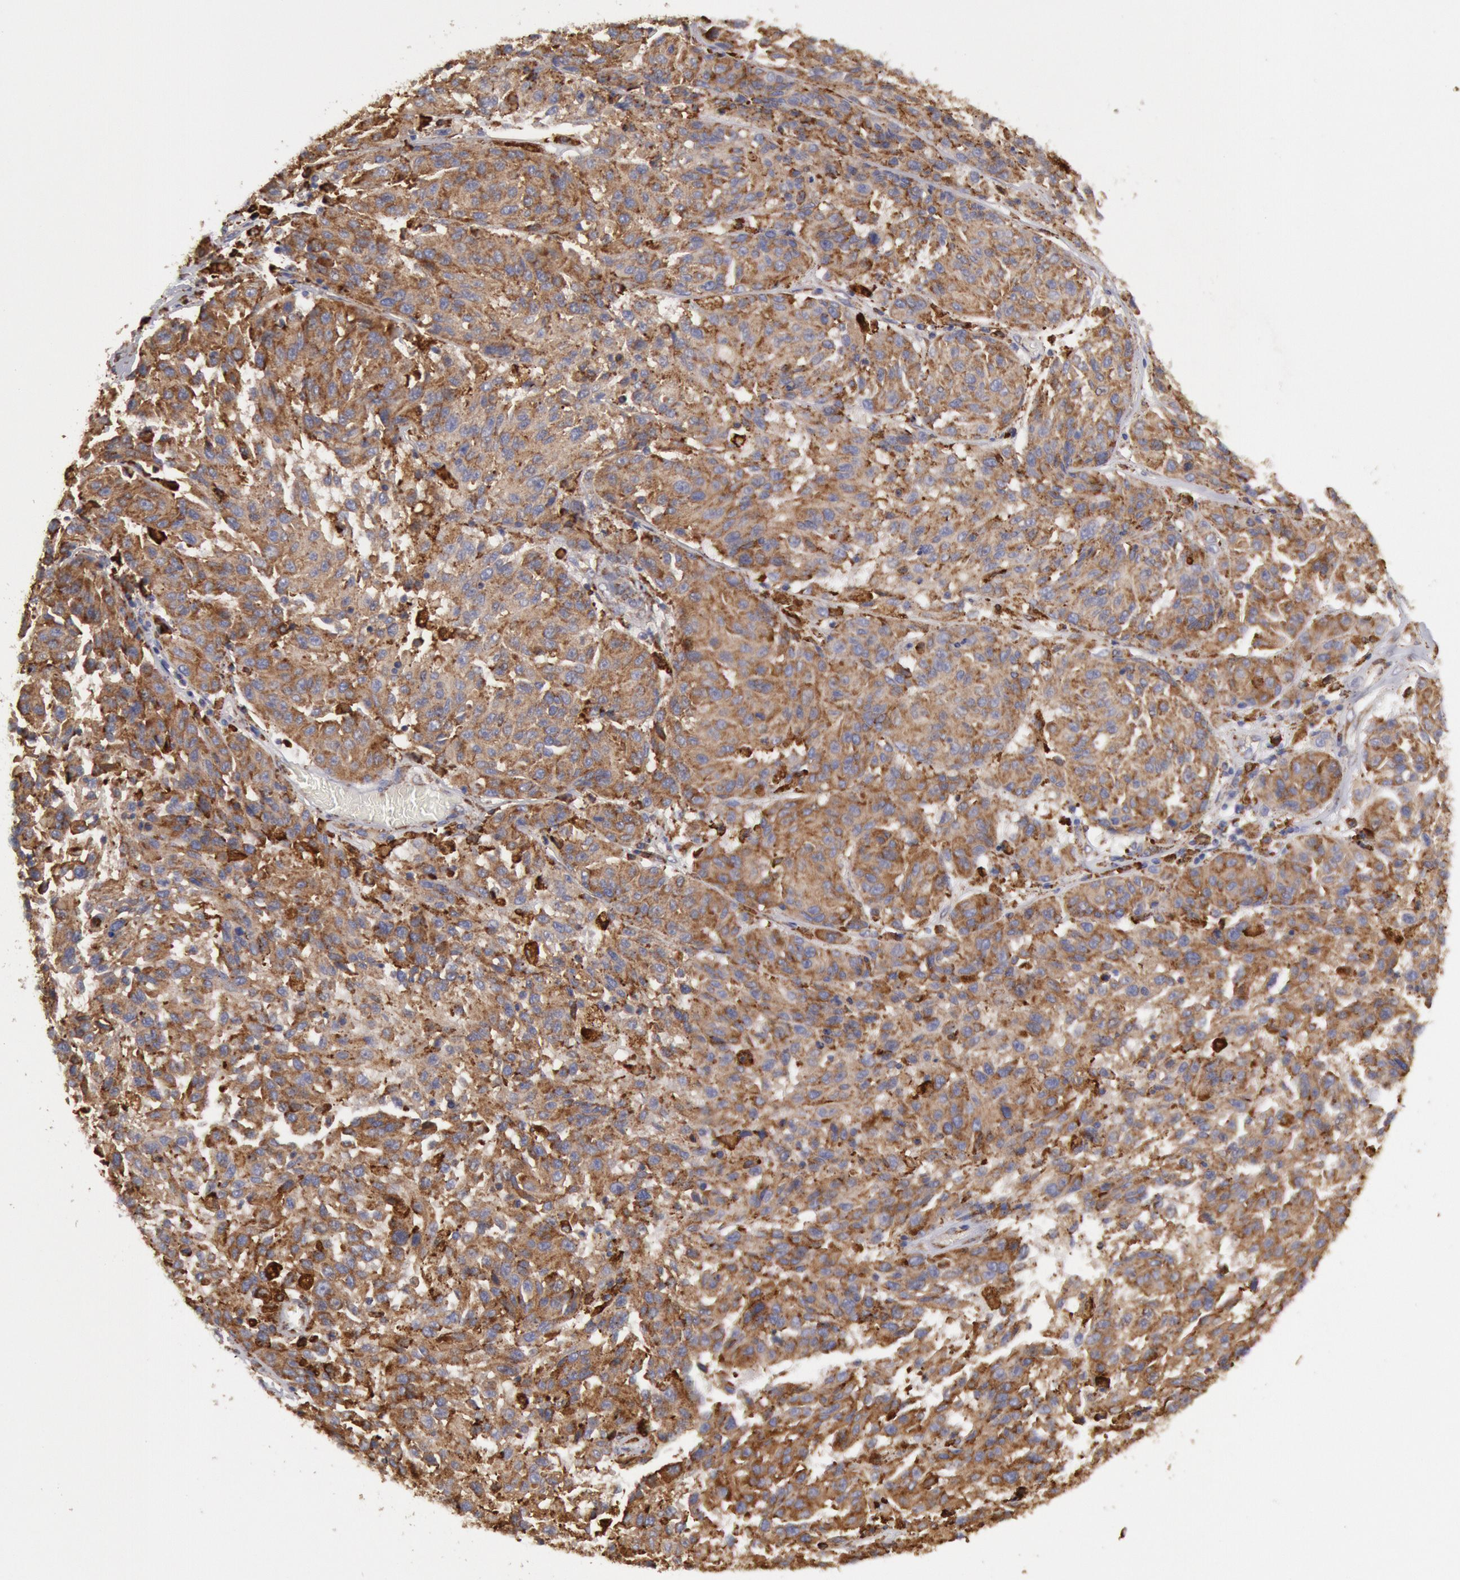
{"staining": {"intensity": "moderate", "quantity": ">75%", "location": "cytoplasmic/membranous"}, "tissue": "melanoma", "cell_type": "Tumor cells", "image_type": "cancer", "snomed": [{"axis": "morphology", "description": "Malignant melanoma, NOS"}, {"axis": "topography", "description": "Skin"}], "caption": "Malignant melanoma stained with a brown dye displays moderate cytoplasmic/membranous positive staining in approximately >75% of tumor cells.", "gene": "ERP44", "patient": {"sex": "female", "age": 77}}